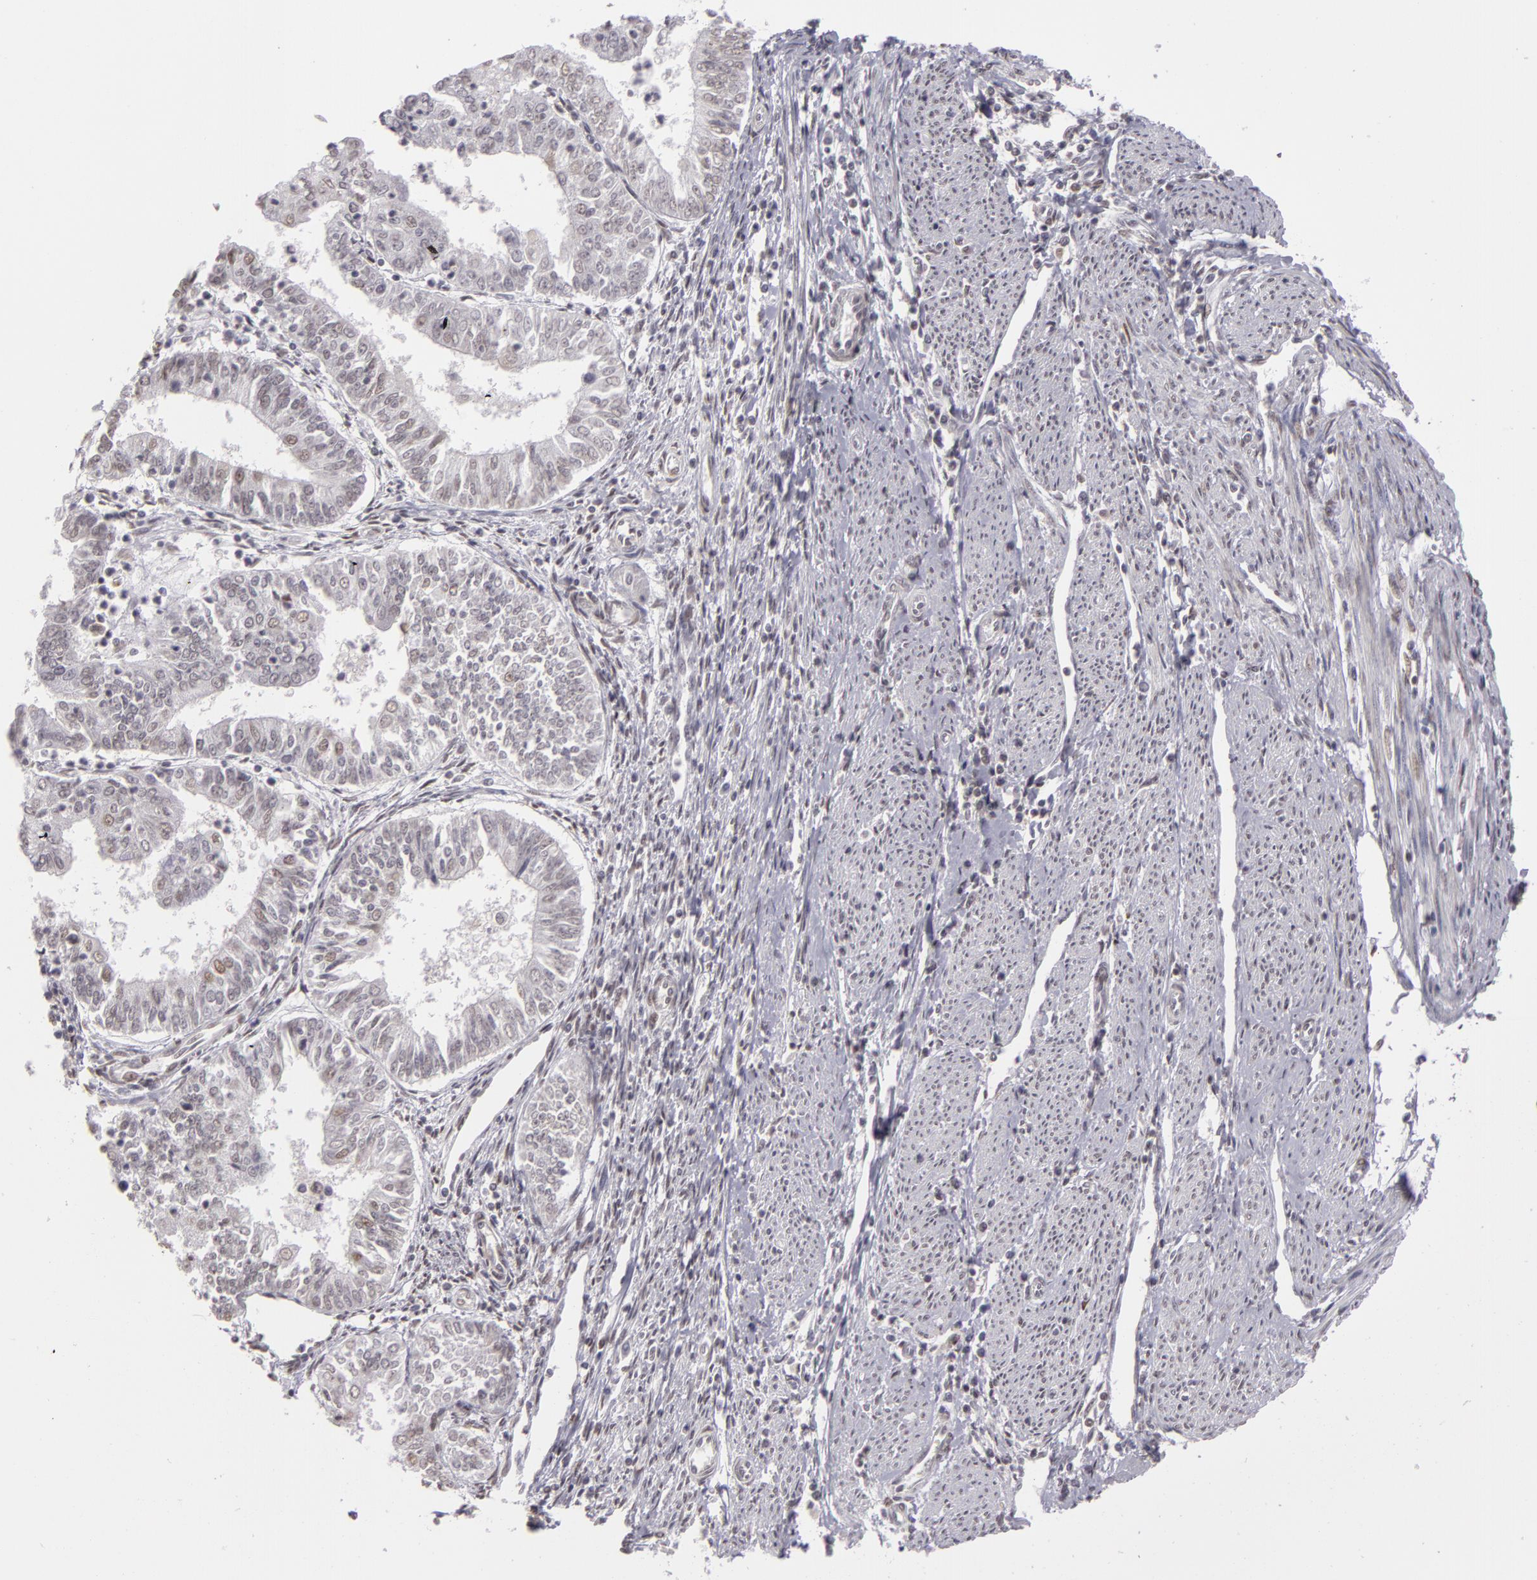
{"staining": {"intensity": "weak", "quantity": "<25%", "location": "nuclear"}, "tissue": "endometrial cancer", "cell_type": "Tumor cells", "image_type": "cancer", "snomed": [{"axis": "morphology", "description": "Adenocarcinoma, NOS"}, {"axis": "topography", "description": "Endometrium"}], "caption": "A histopathology image of endometrial cancer (adenocarcinoma) stained for a protein shows no brown staining in tumor cells.", "gene": "RRP7A", "patient": {"sex": "female", "age": 75}}